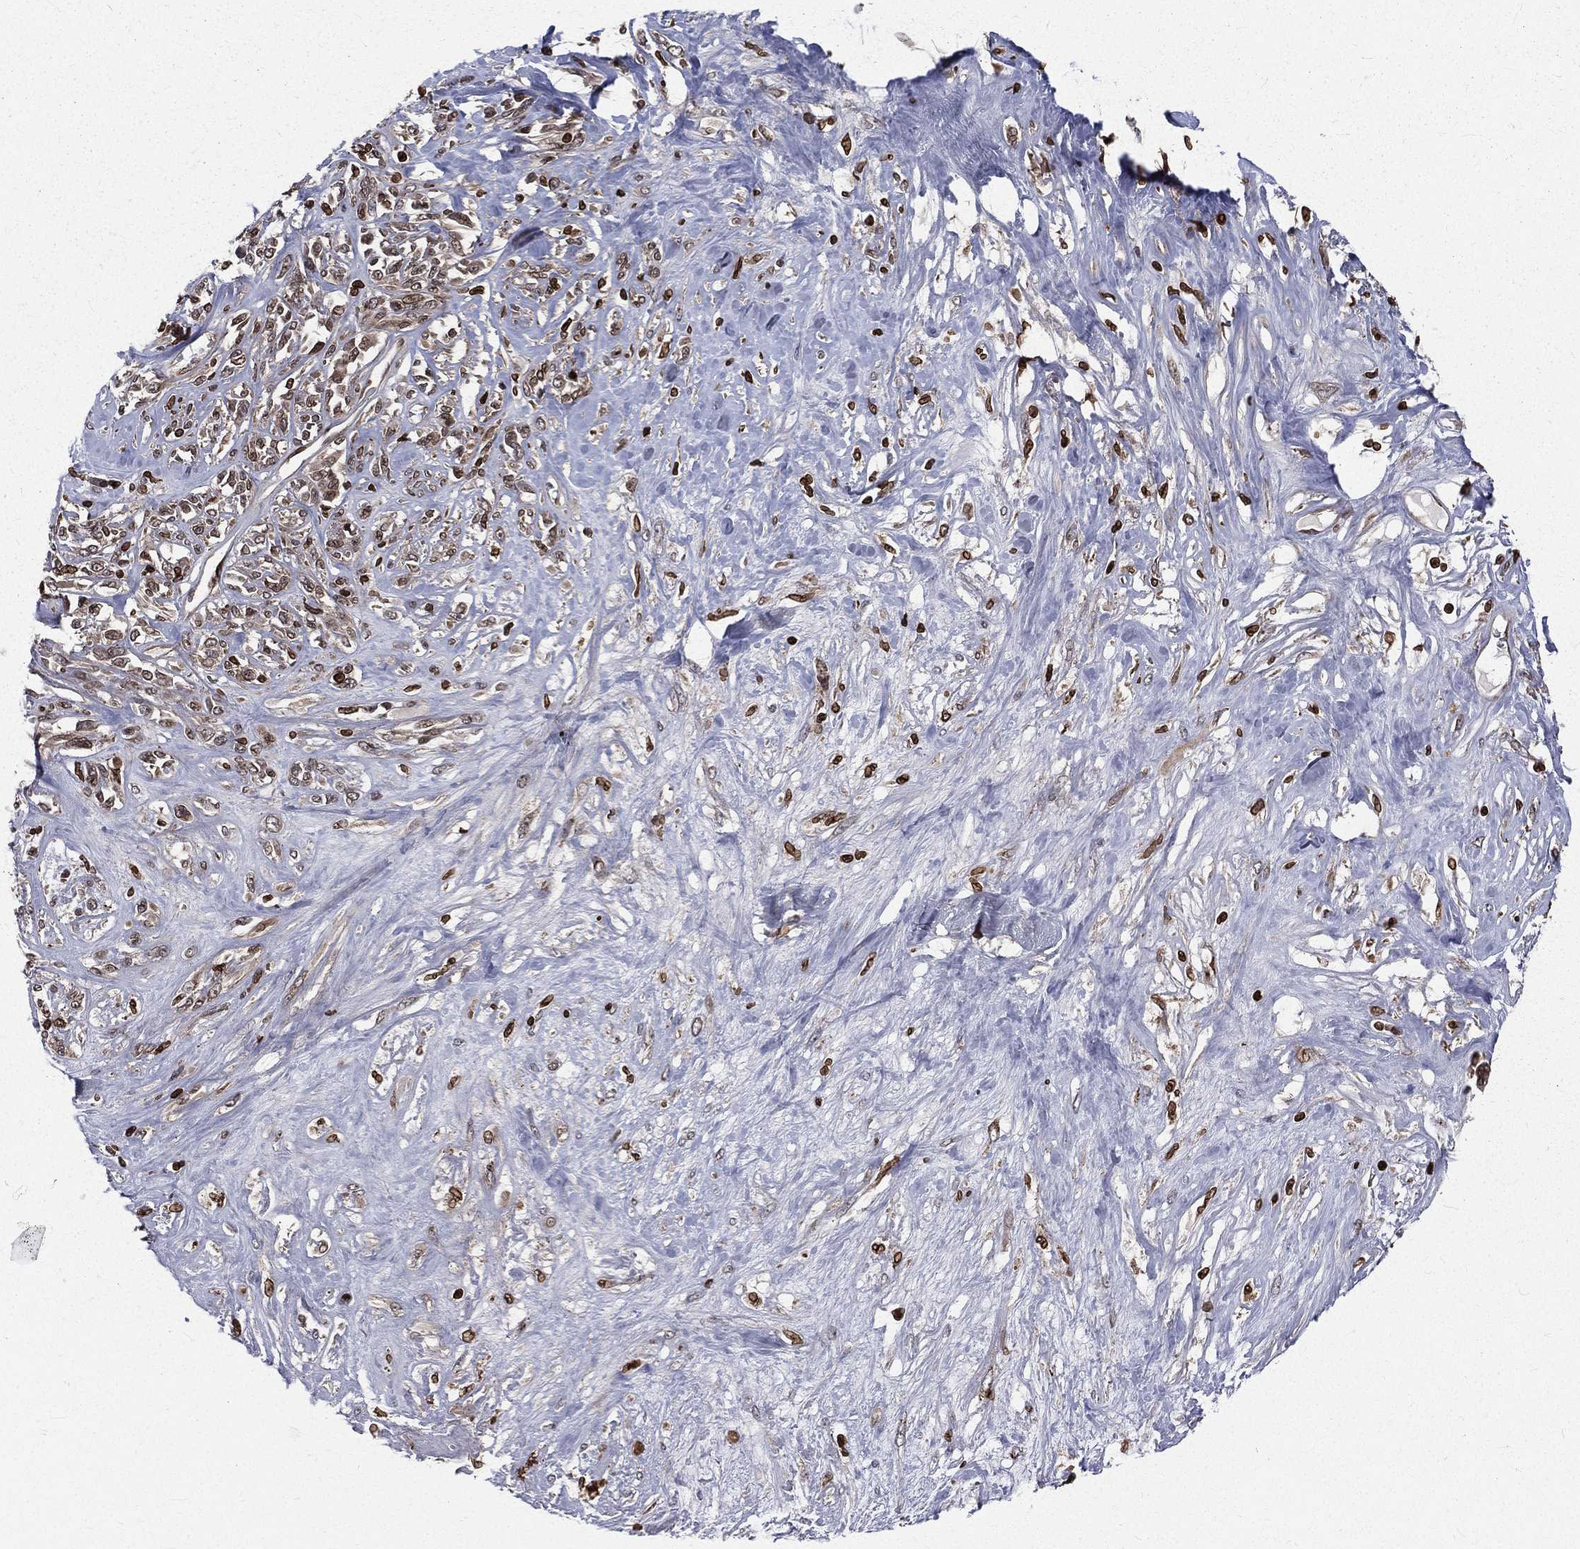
{"staining": {"intensity": "weak", "quantity": "25%-75%", "location": "cytoplasmic/membranous,nuclear"}, "tissue": "melanoma", "cell_type": "Tumor cells", "image_type": "cancer", "snomed": [{"axis": "morphology", "description": "Malignant melanoma, NOS"}, {"axis": "topography", "description": "Skin"}], "caption": "A histopathology image of melanoma stained for a protein displays weak cytoplasmic/membranous and nuclear brown staining in tumor cells.", "gene": "LBR", "patient": {"sex": "female", "age": 91}}